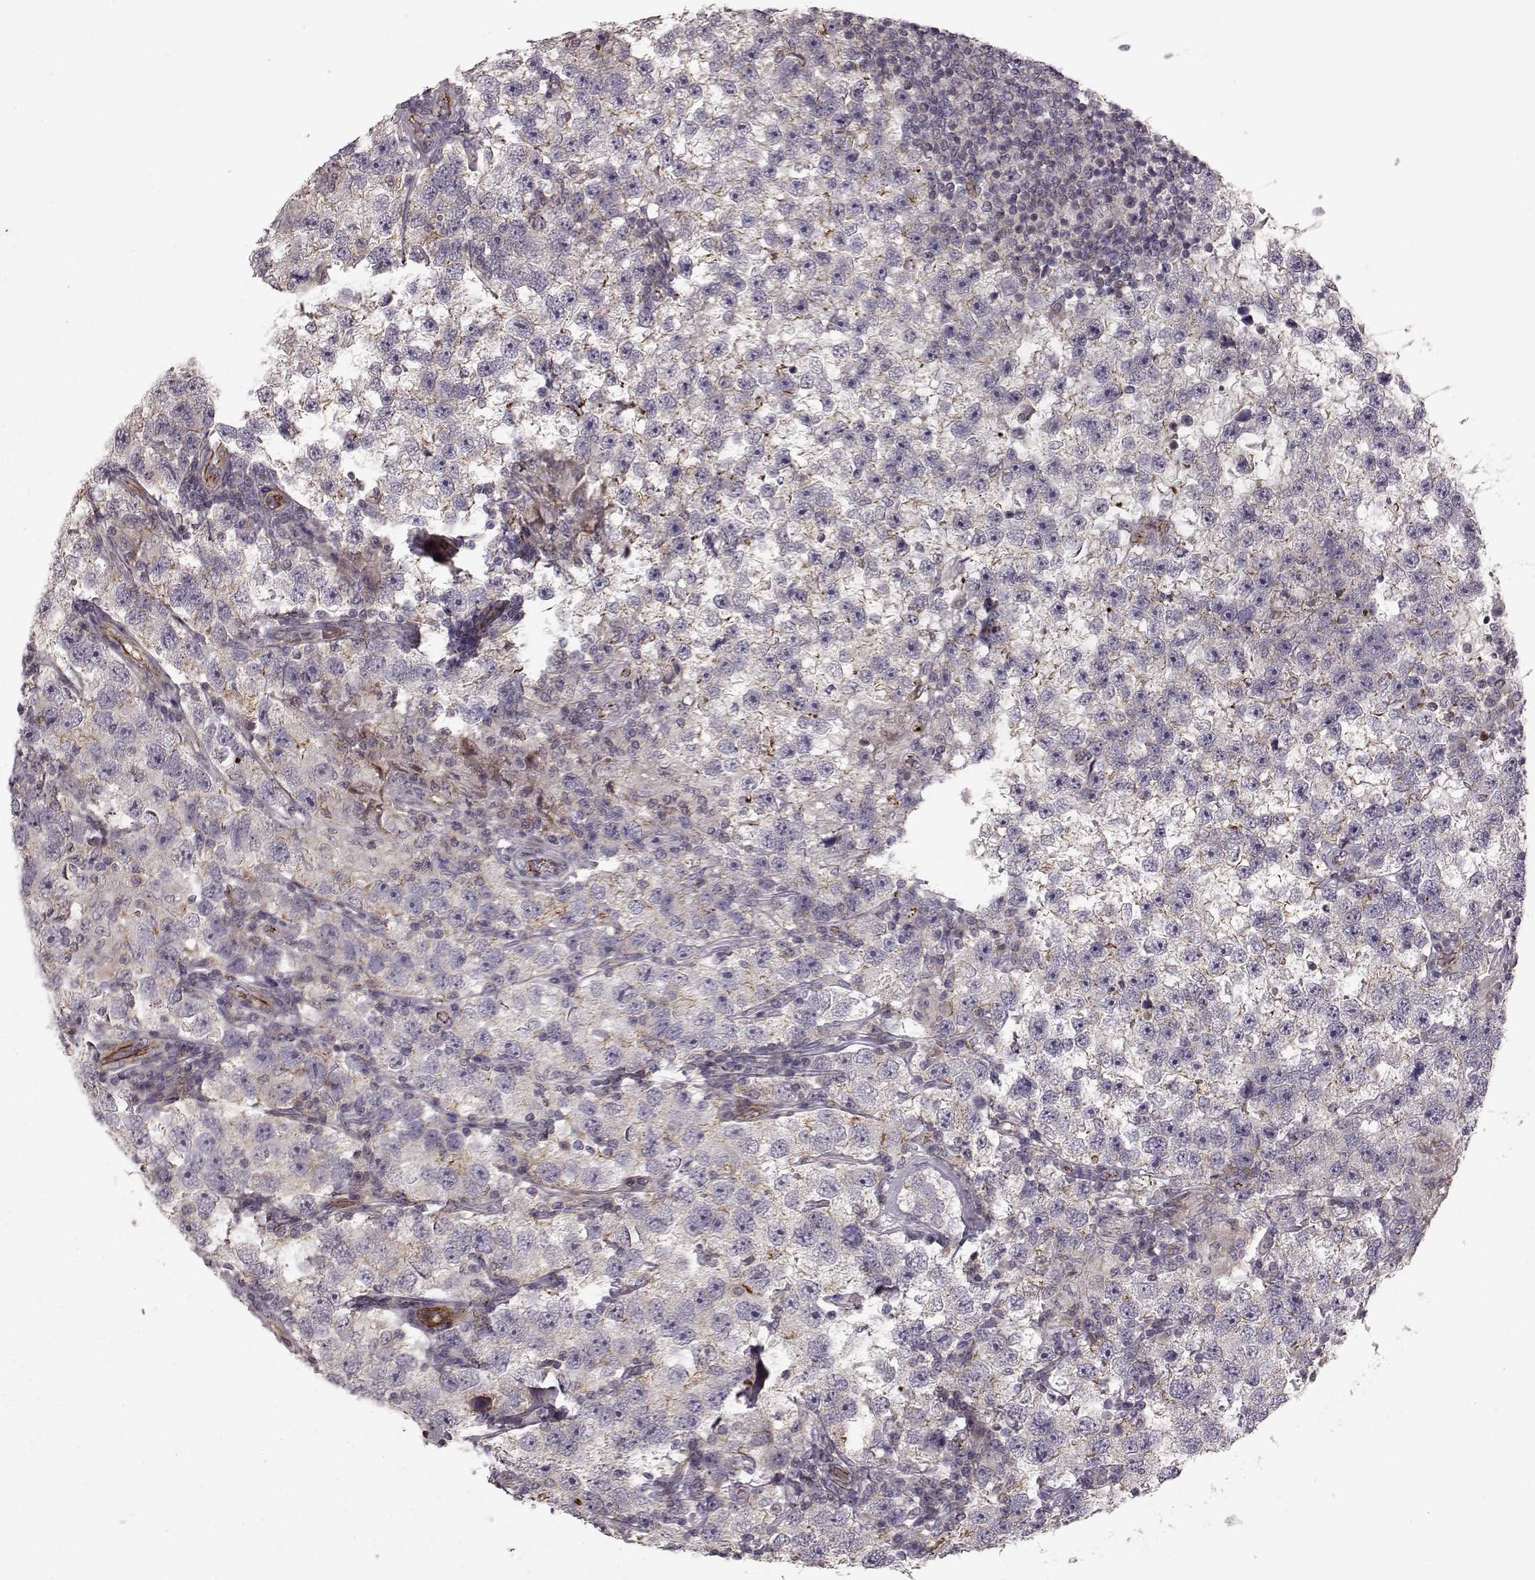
{"staining": {"intensity": "negative", "quantity": "none", "location": "none"}, "tissue": "testis cancer", "cell_type": "Tumor cells", "image_type": "cancer", "snomed": [{"axis": "morphology", "description": "Seminoma, NOS"}, {"axis": "topography", "description": "Testis"}], "caption": "Tumor cells are negative for brown protein staining in seminoma (testis).", "gene": "SLC22A18", "patient": {"sex": "male", "age": 26}}